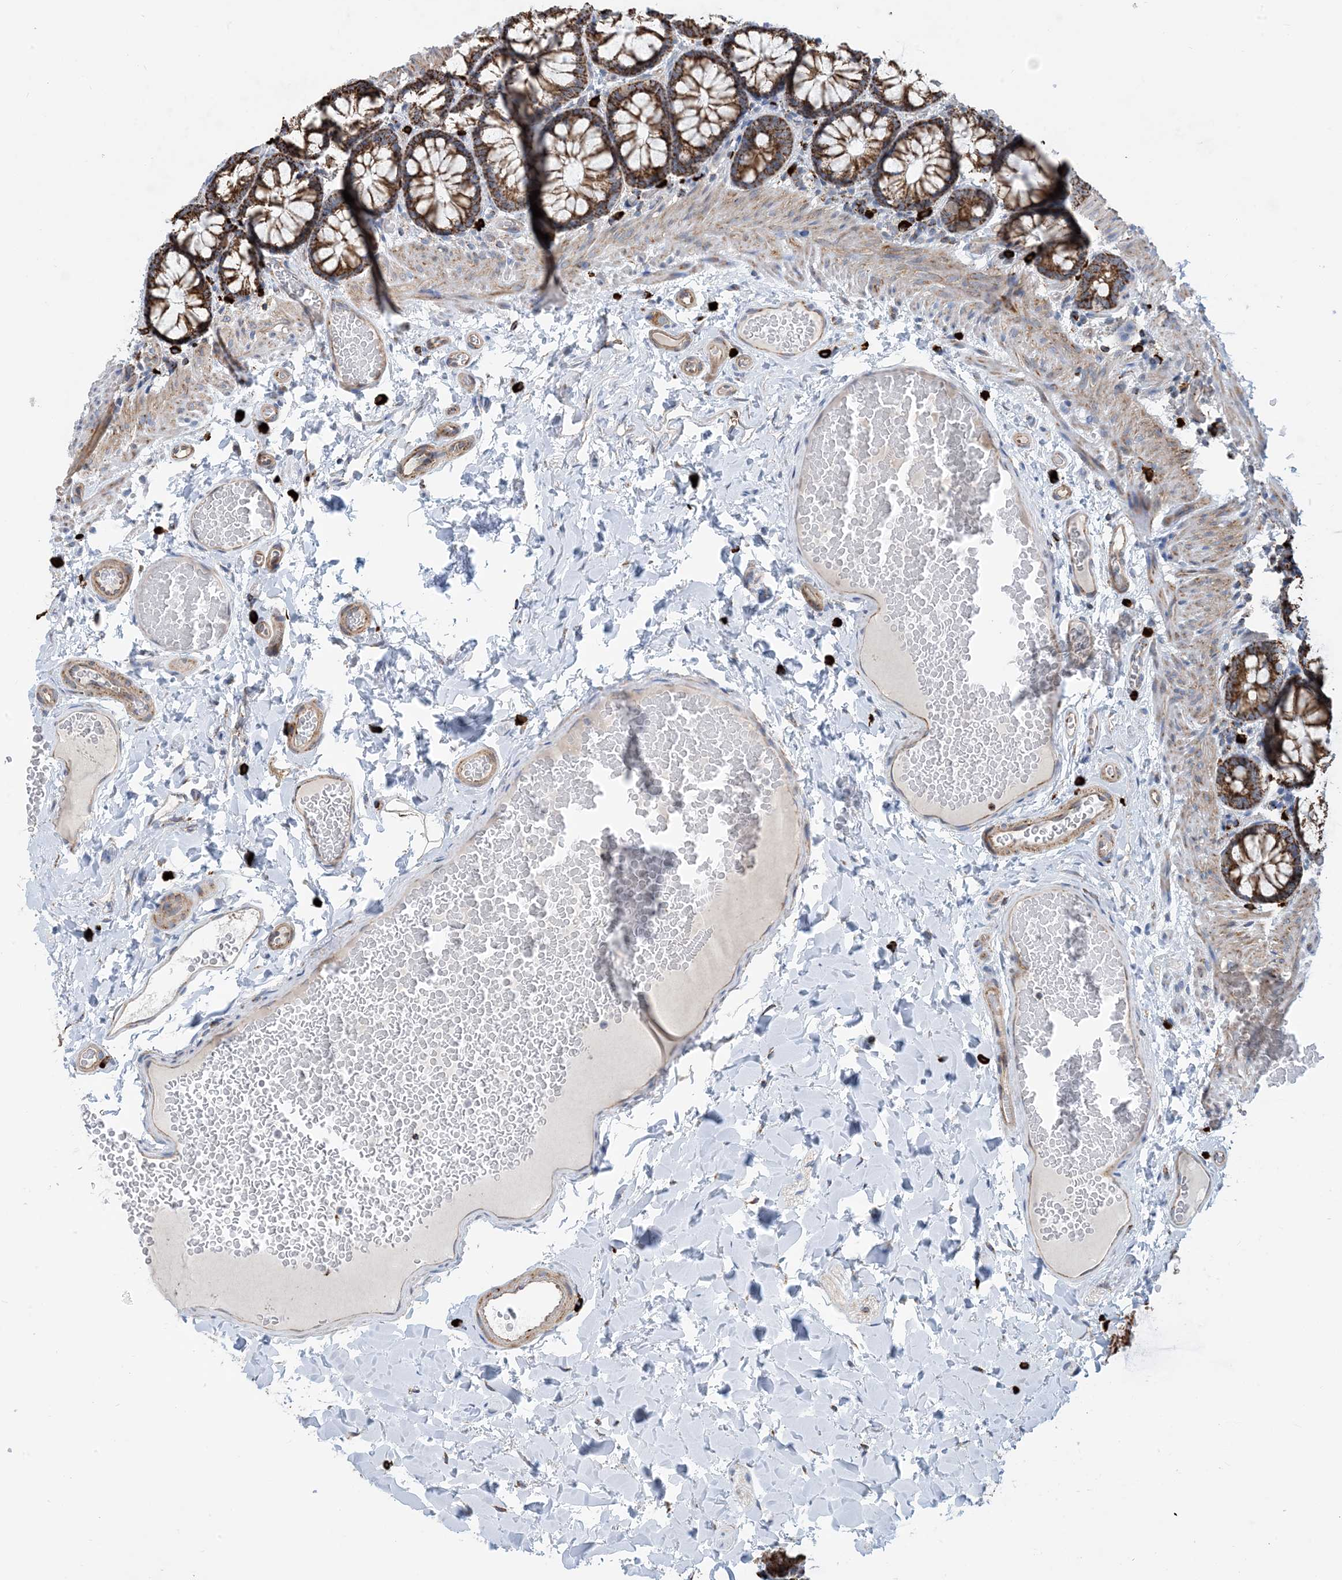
{"staining": {"intensity": "negative", "quantity": "none", "location": "none"}, "tissue": "colon", "cell_type": "Endothelial cells", "image_type": "normal", "snomed": [{"axis": "morphology", "description": "Normal tissue, NOS"}, {"axis": "topography", "description": "Colon"}], "caption": "Endothelial cells show no significant protein expression in unremarkable colon. (DAB (3,3'-diaminobenzidine) IHC with hematoxylin counter stain).", "gene": "PCDHGA1", "patient": {"sex": "male", "age": 47}}